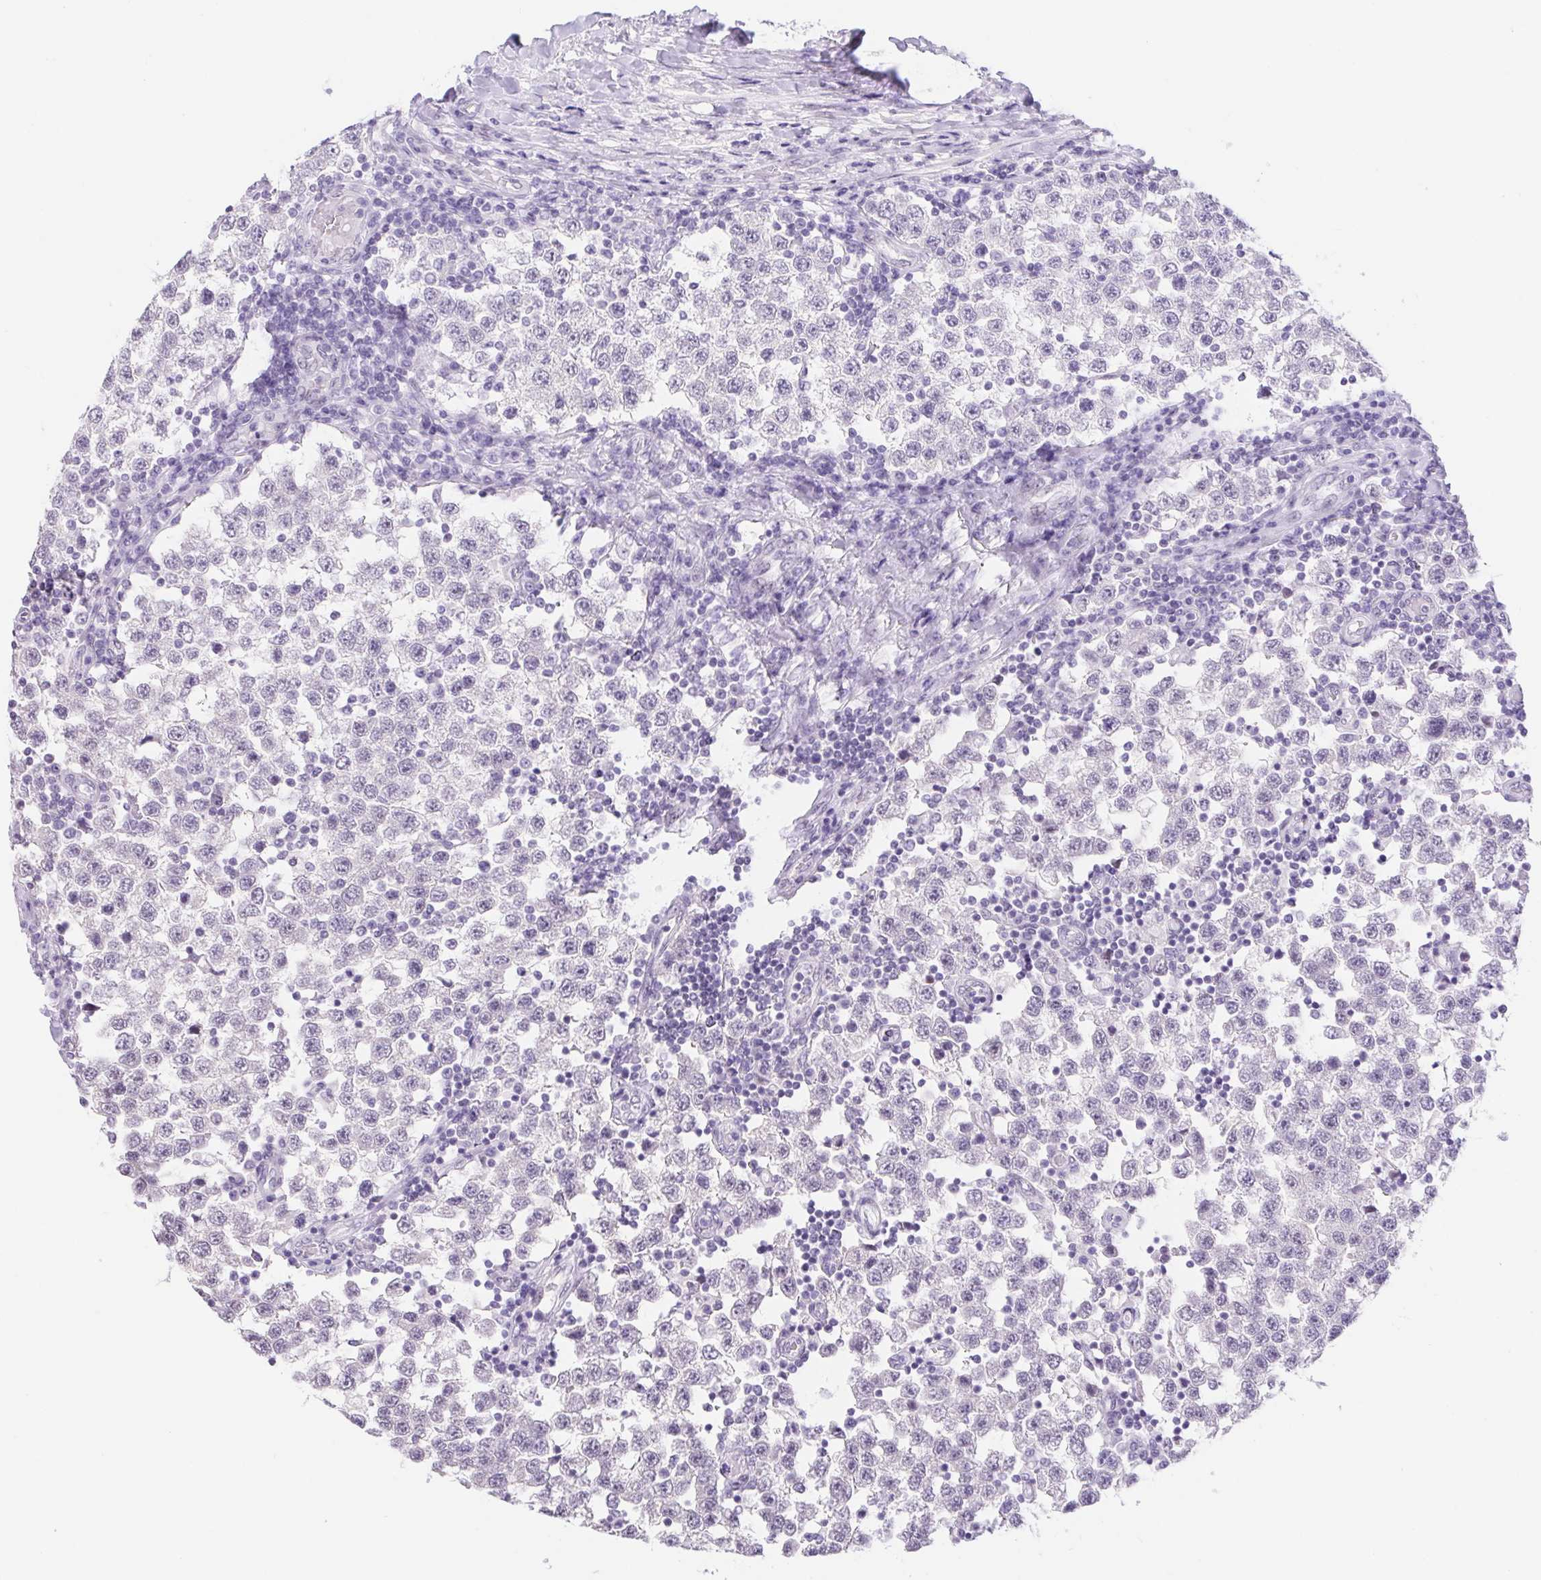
{"staining": {"intensity": "negative", "quantity": "none", "location": "none"}, "tissue": "testis cancer", "cell_type": "Tumor cells", "image_type": "cancer", "snomed": [{"axis": "morphology", "description": "Seminoma, NOS"}, {"axis": "topography", "description": "Testis"}], "caption": "A histopathology image of seminoma (testis) stained for a protein displays no brown staining in tumor cells.", "gene": "CAND1", "patient": {"sex": "male", "age": 34}}